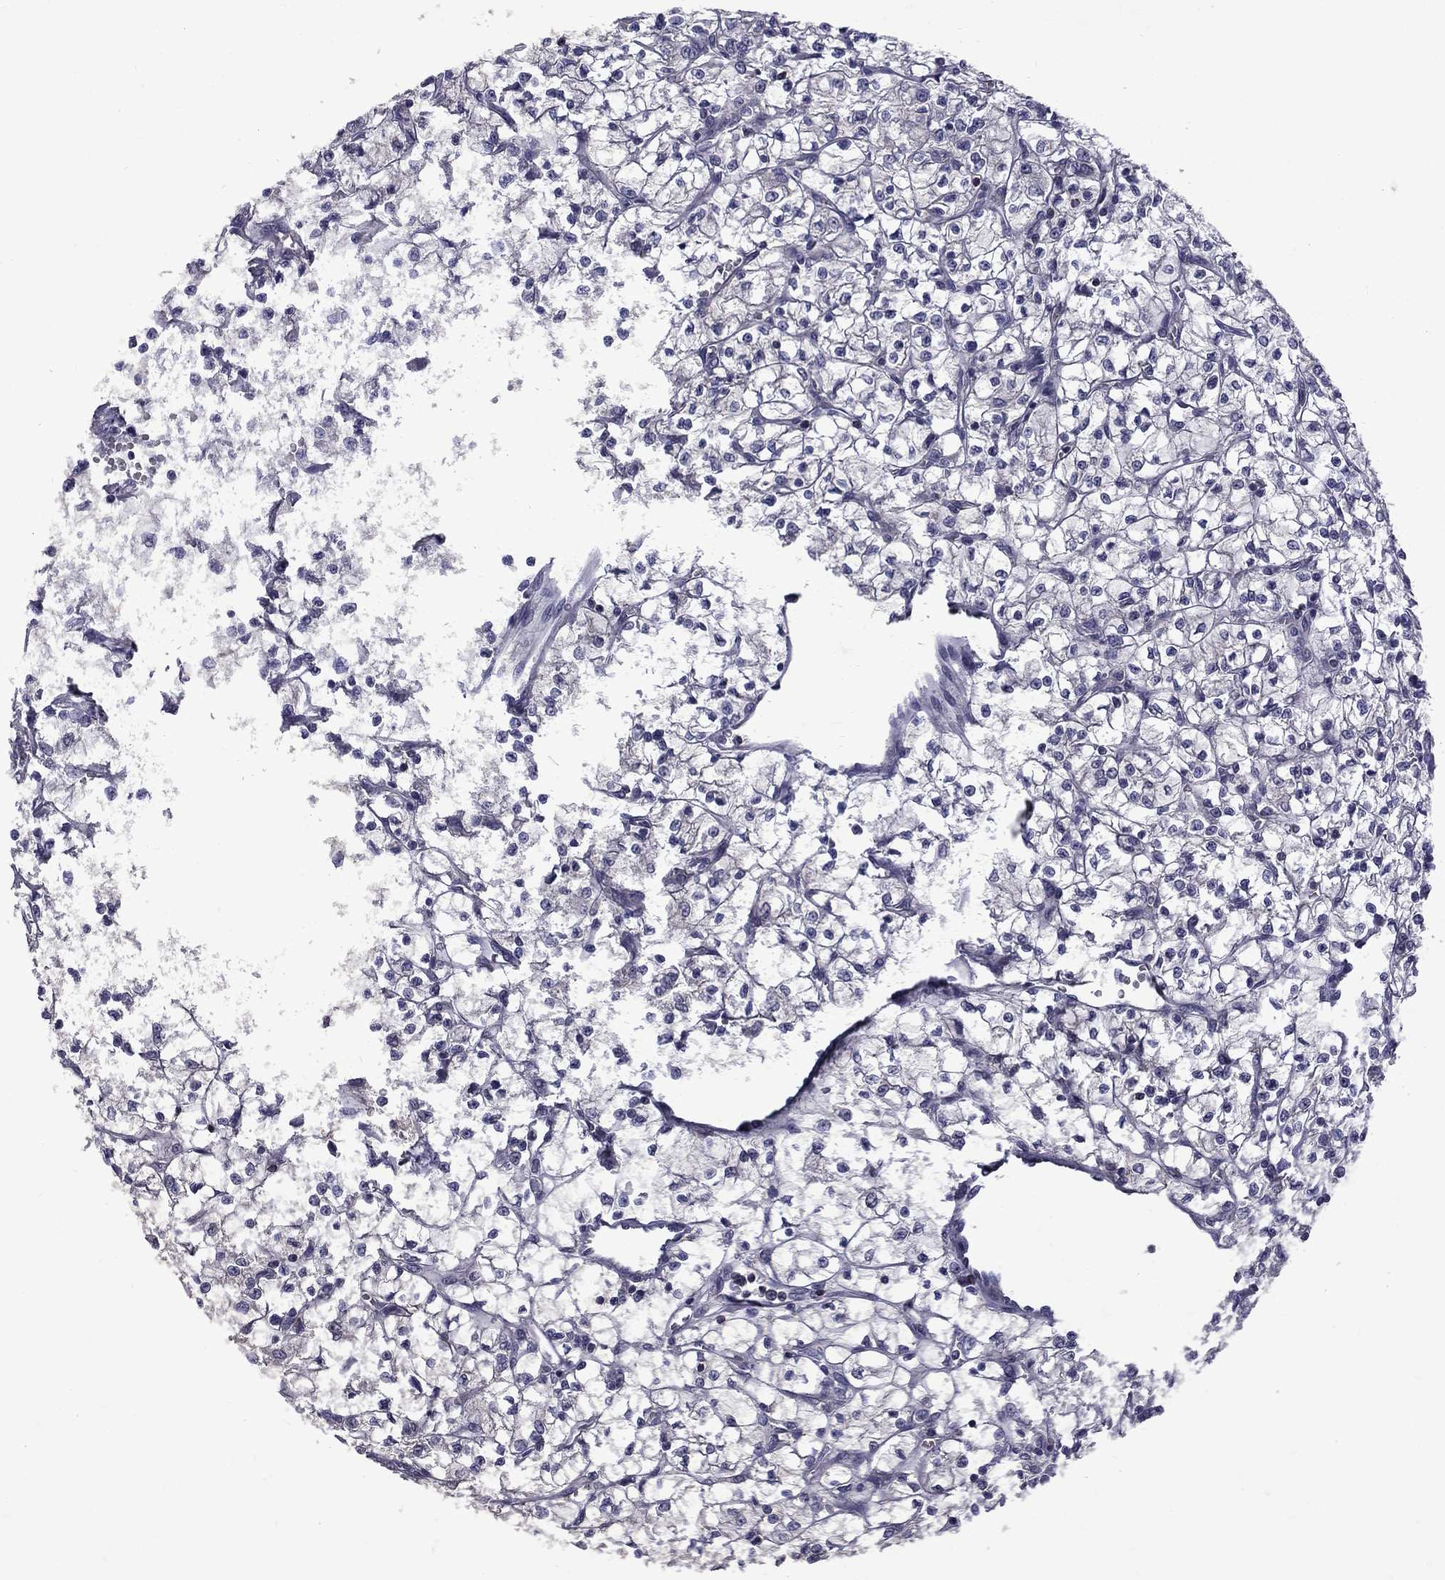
{"staining": {"intensity": "negative", "quantity": "none", "location": "none"}, "tissue": "renal cancer", "cell_type": "Tumor cells", "image_type": "cancer", "snomed": [{"axis": "morphology", "description": "Adenocarcinoma, NOS"}, {"axis": "topography", "description": "Kidney"}], "caption": "High power microscopy photomicrograph of an IHC image of renal cancer, revealing no significant positivity in tumor cells. (DAB (3,3'-diaminobenzidine) immunohistochemistry (IHC), high magnification).", "gene": "SNTA1", "patient": {"sex": "female", "age": 64}}